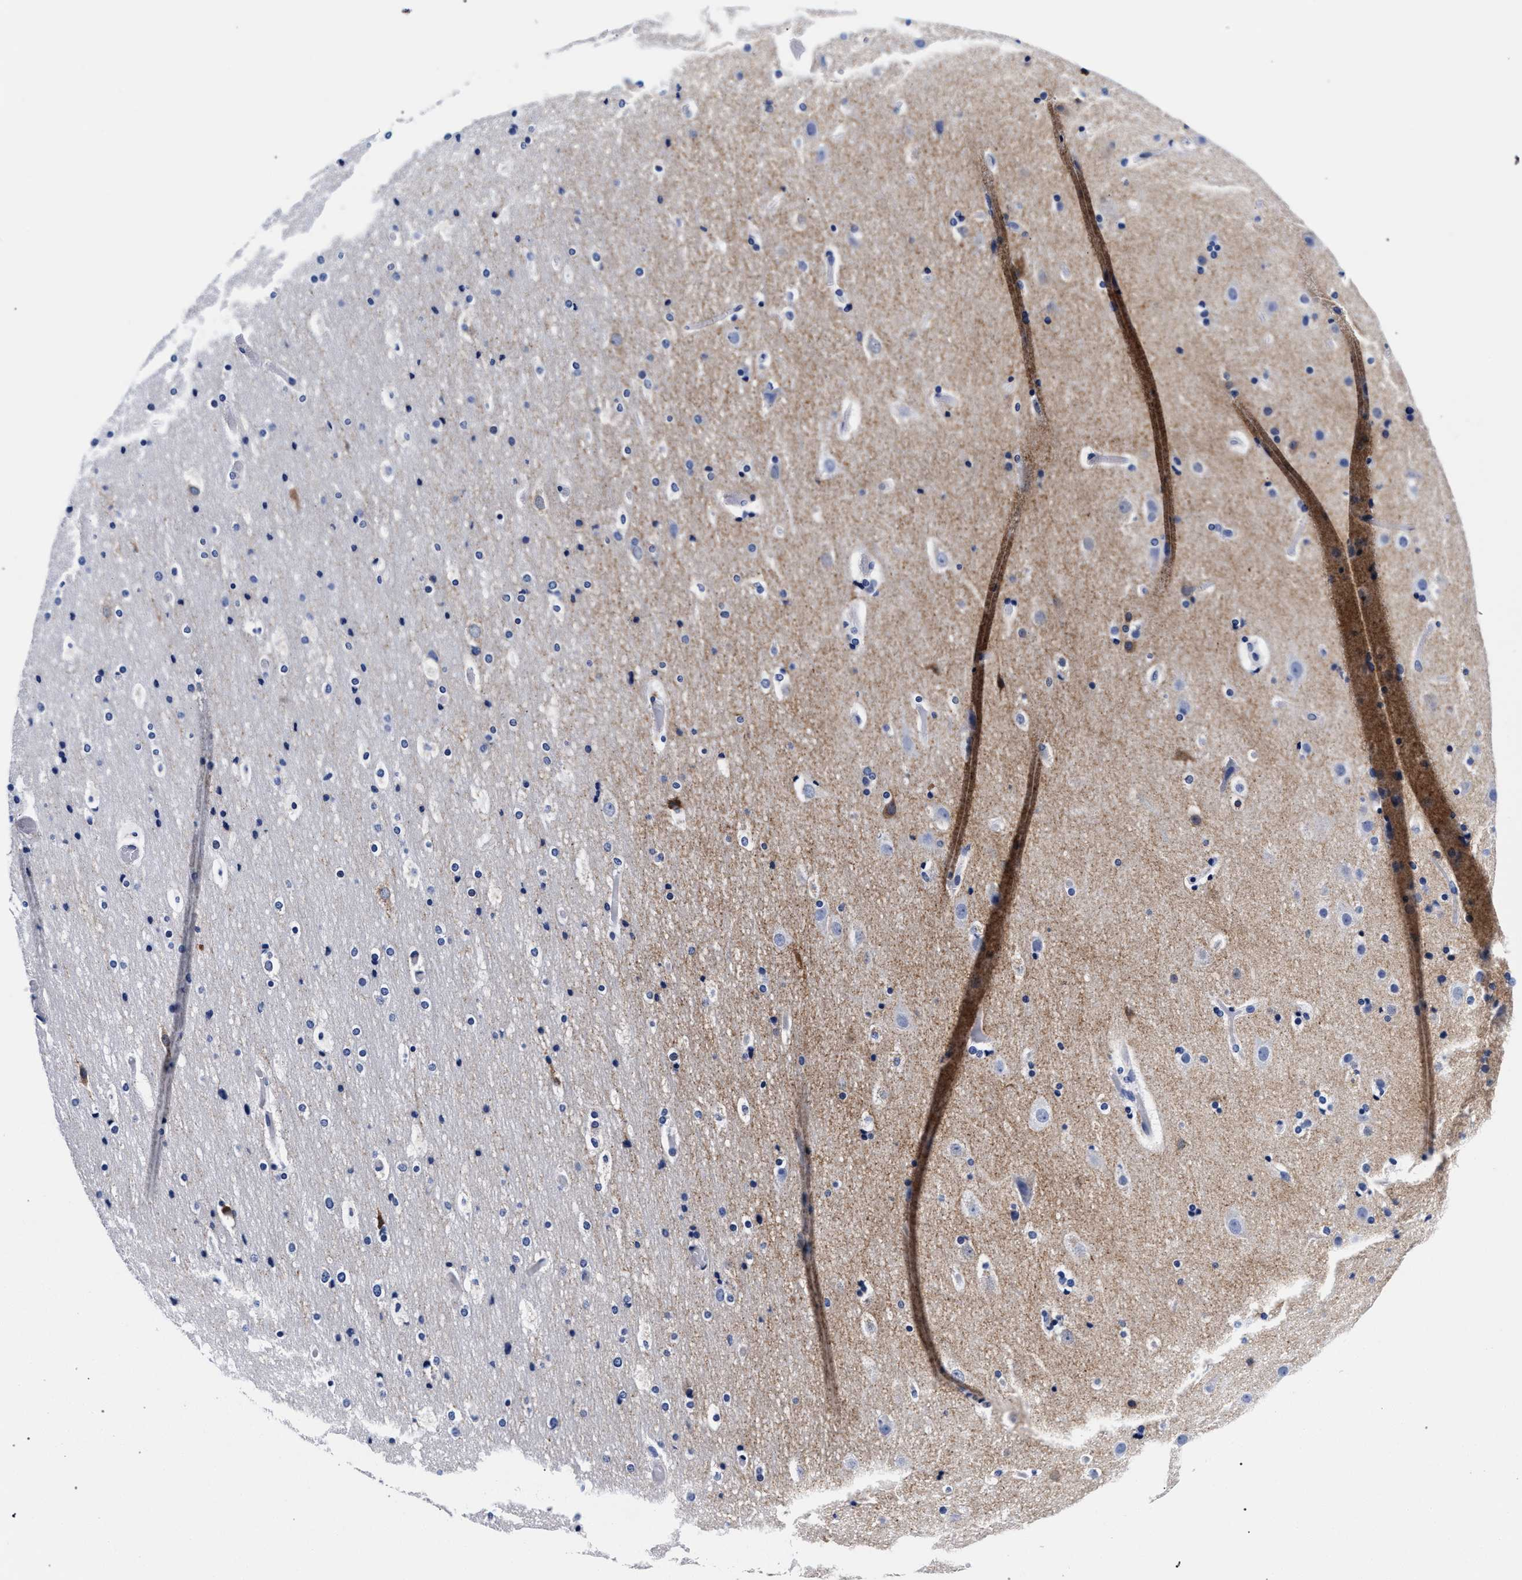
{"staining": {"intensity": "negative", "quantity": "none", "location": "none"}, "tissue": "cerebral cortex", "cell_type": "Endothelial cells", "image_type": "normal", "snomed": [{"axis": "morphology", "description": "Normal tissue, NOS"}, {"axis": "topography", "description": "Cerebral cortex"}], "caption": "A high-resolution photomicrograph shows immunohistochemistry (IHC) staining of normal cerebral cortex, which reveals no significant expression in endothelial cells.", "gene": "RAB3B", "patient": {"sex": "male", "age": 57}}